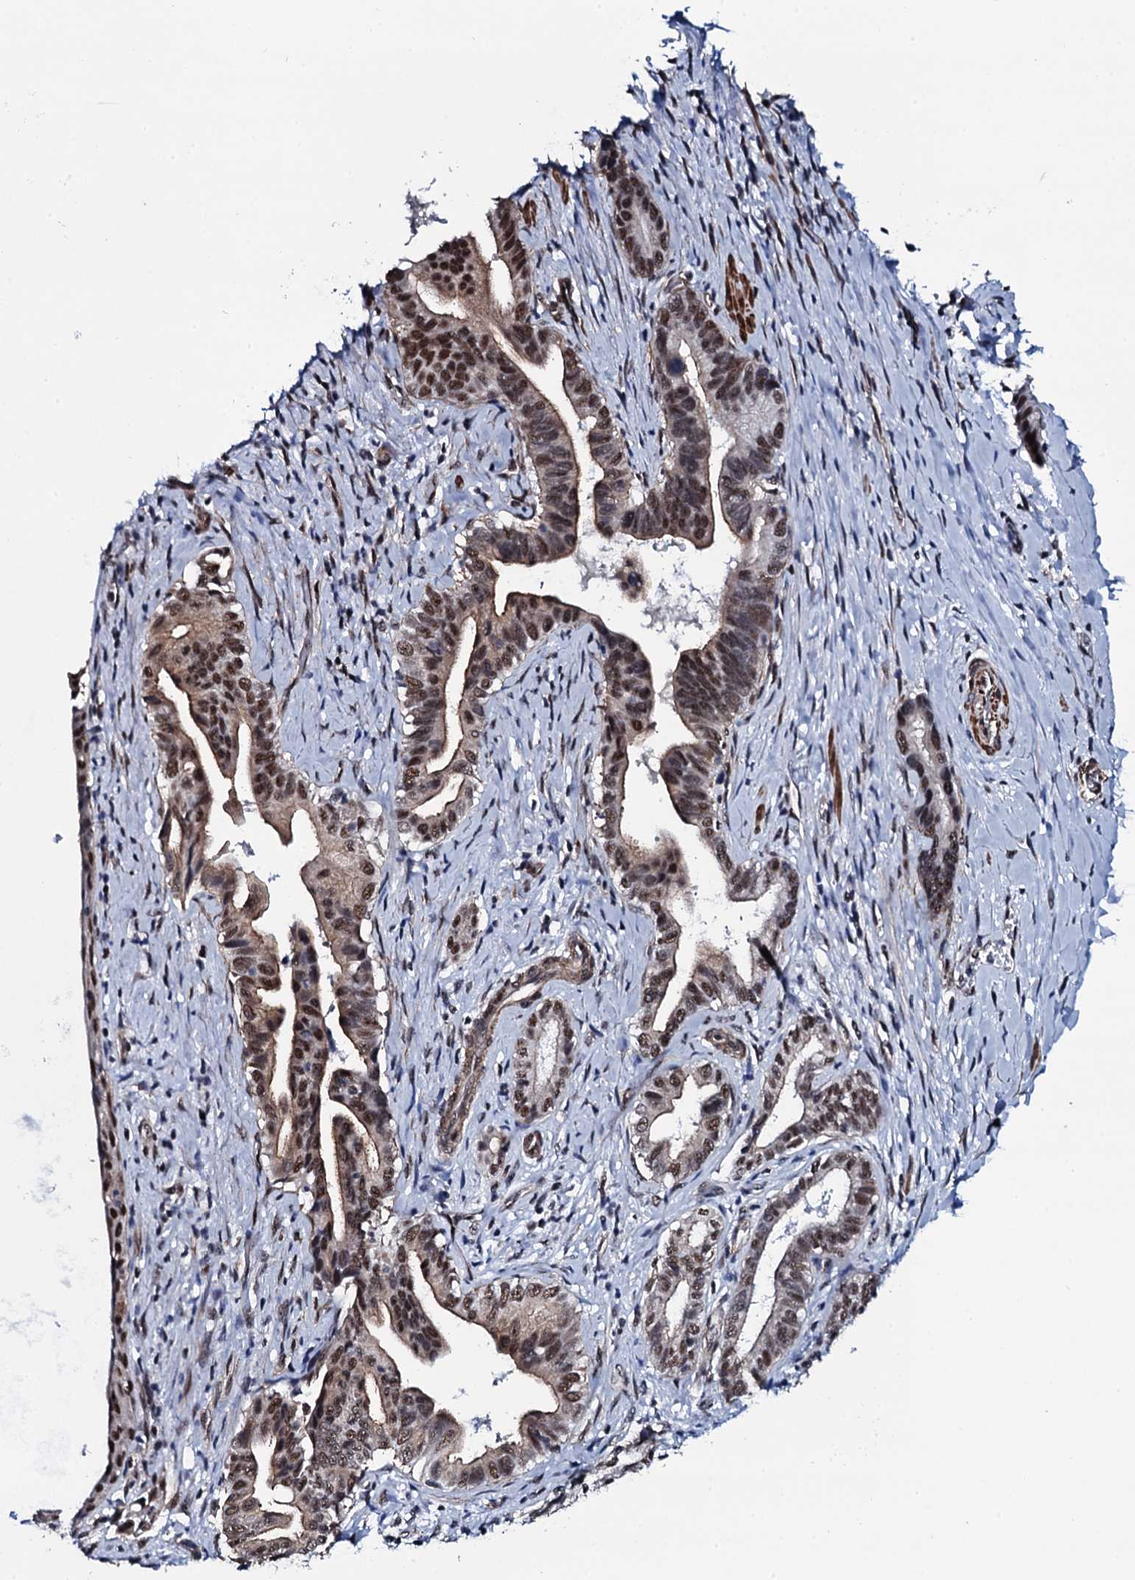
{"staining": {"intensity": "moderate", "quantity": ">75%", "location": "nuclear"}, "tissue": "pancreatic cancer", "cell_type": "Tumor cells", "image_type": "cancer", "snomed": [{"axis": "morphology", "description": "Adenocarcinoma, NOS"}, {"axis": "topography", "description": "Pancreas"}], "caption": "Immunohistochemical staining of adenocarcinoma (pancreatic) exhibits moderate nuclear protein expression in about >75% of tumor cells. The staining is performed using DAB brown chromogen to label protein expression. The nuclei are counter-stained blue using hematoxylin.", "gene": "CWC15", "patient": {"sex": "female", "age": 55}}